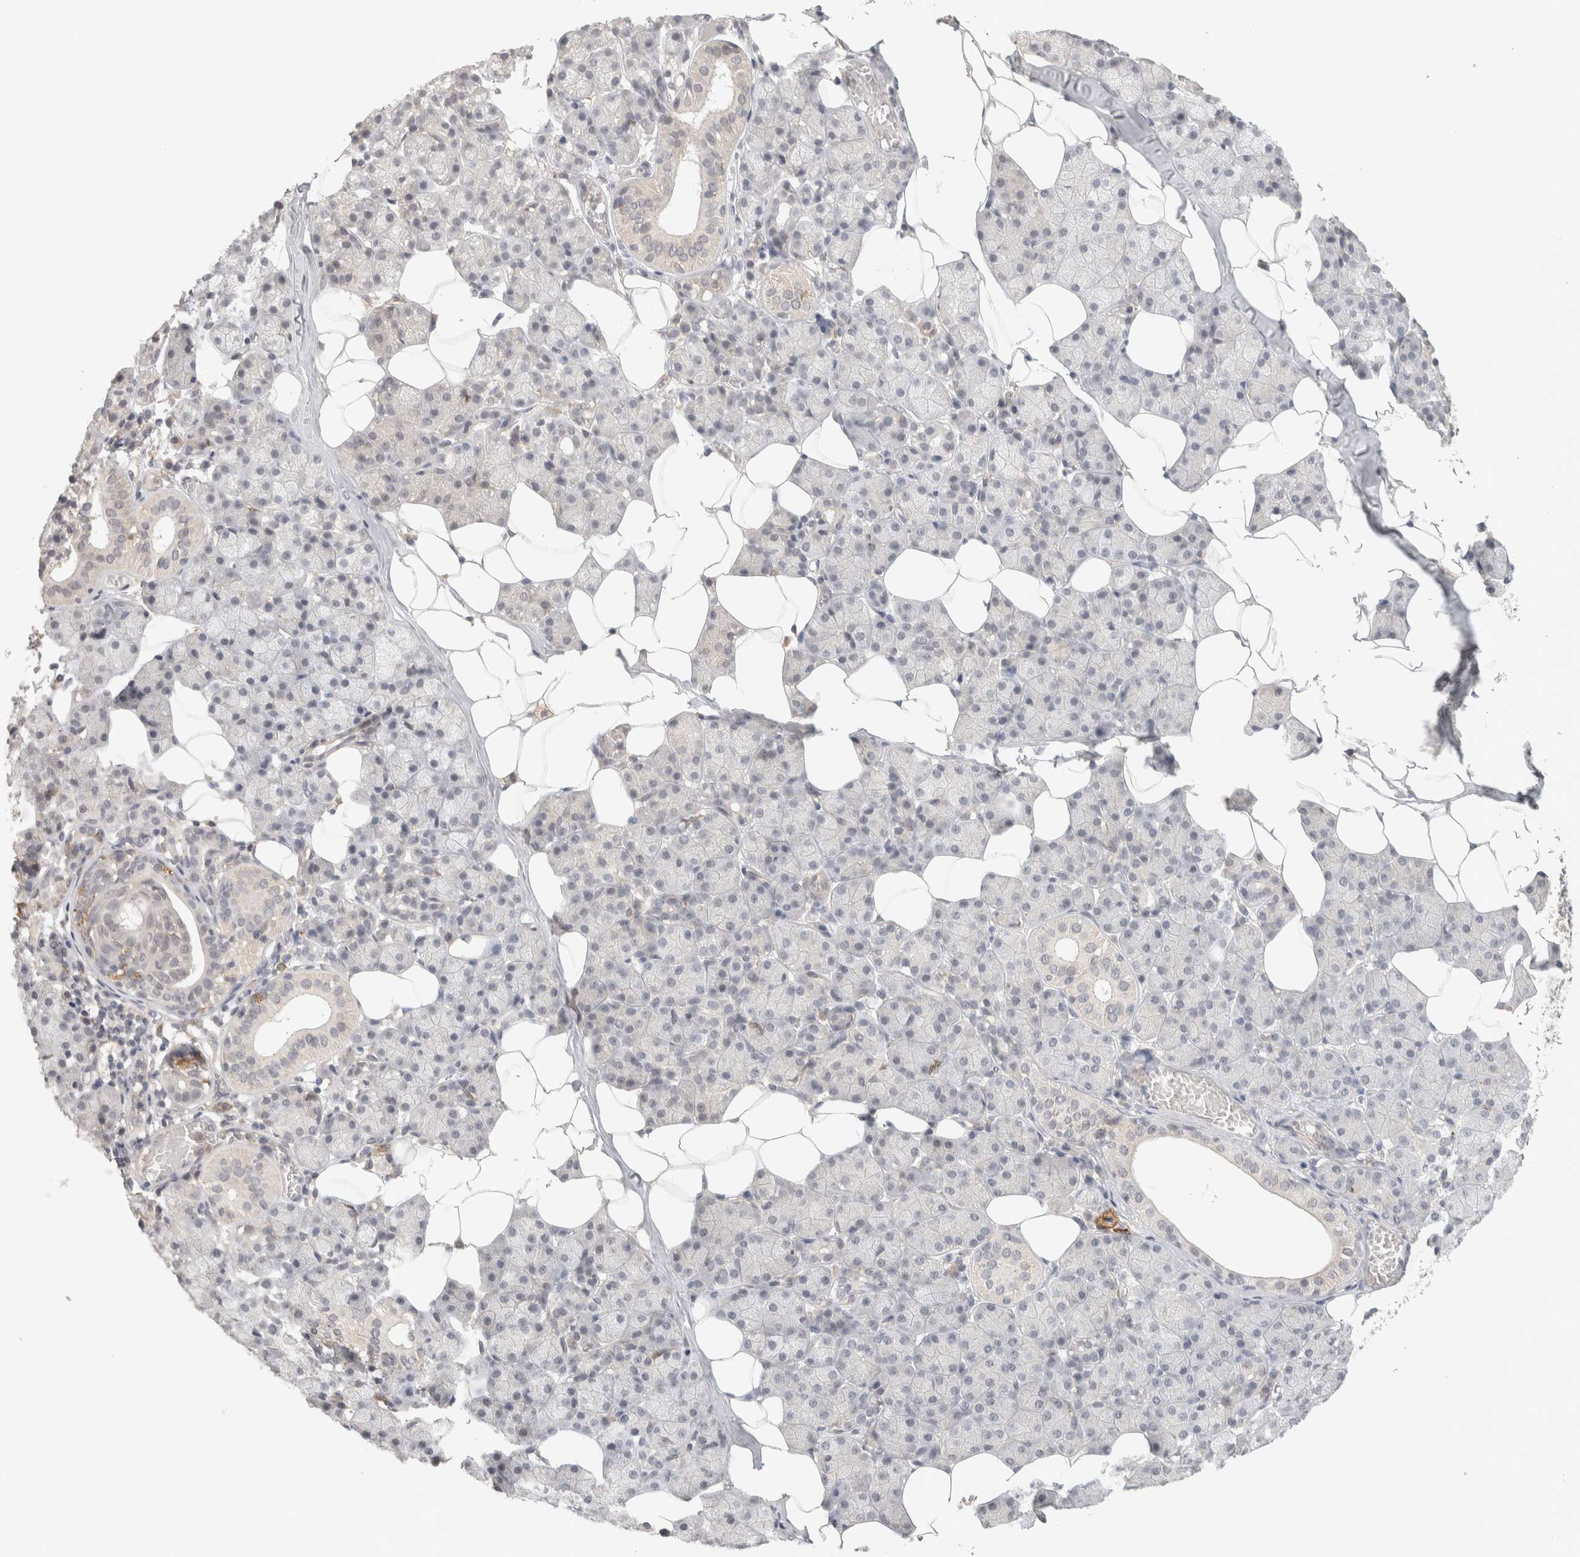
{"staining": {"intensity": "negative", "quantity": "none", "location": "none"}, "tissue": "salivary gland", "cell_type": "Glandular cells", "image_type": "normal", "snomed": [{"axis": "morphology", "description": "Normal tissue, NOS"}, {"axis": "topography", "description": "Salivary gland"}], "caption": "Immunohistochemistry photomicrograph of unremarkable salivary gland stained for a protein (brown), which displays no expression in glandular cells.", "gene": "HAVCR2", "patient": {"sex": "female", "age": 33}}